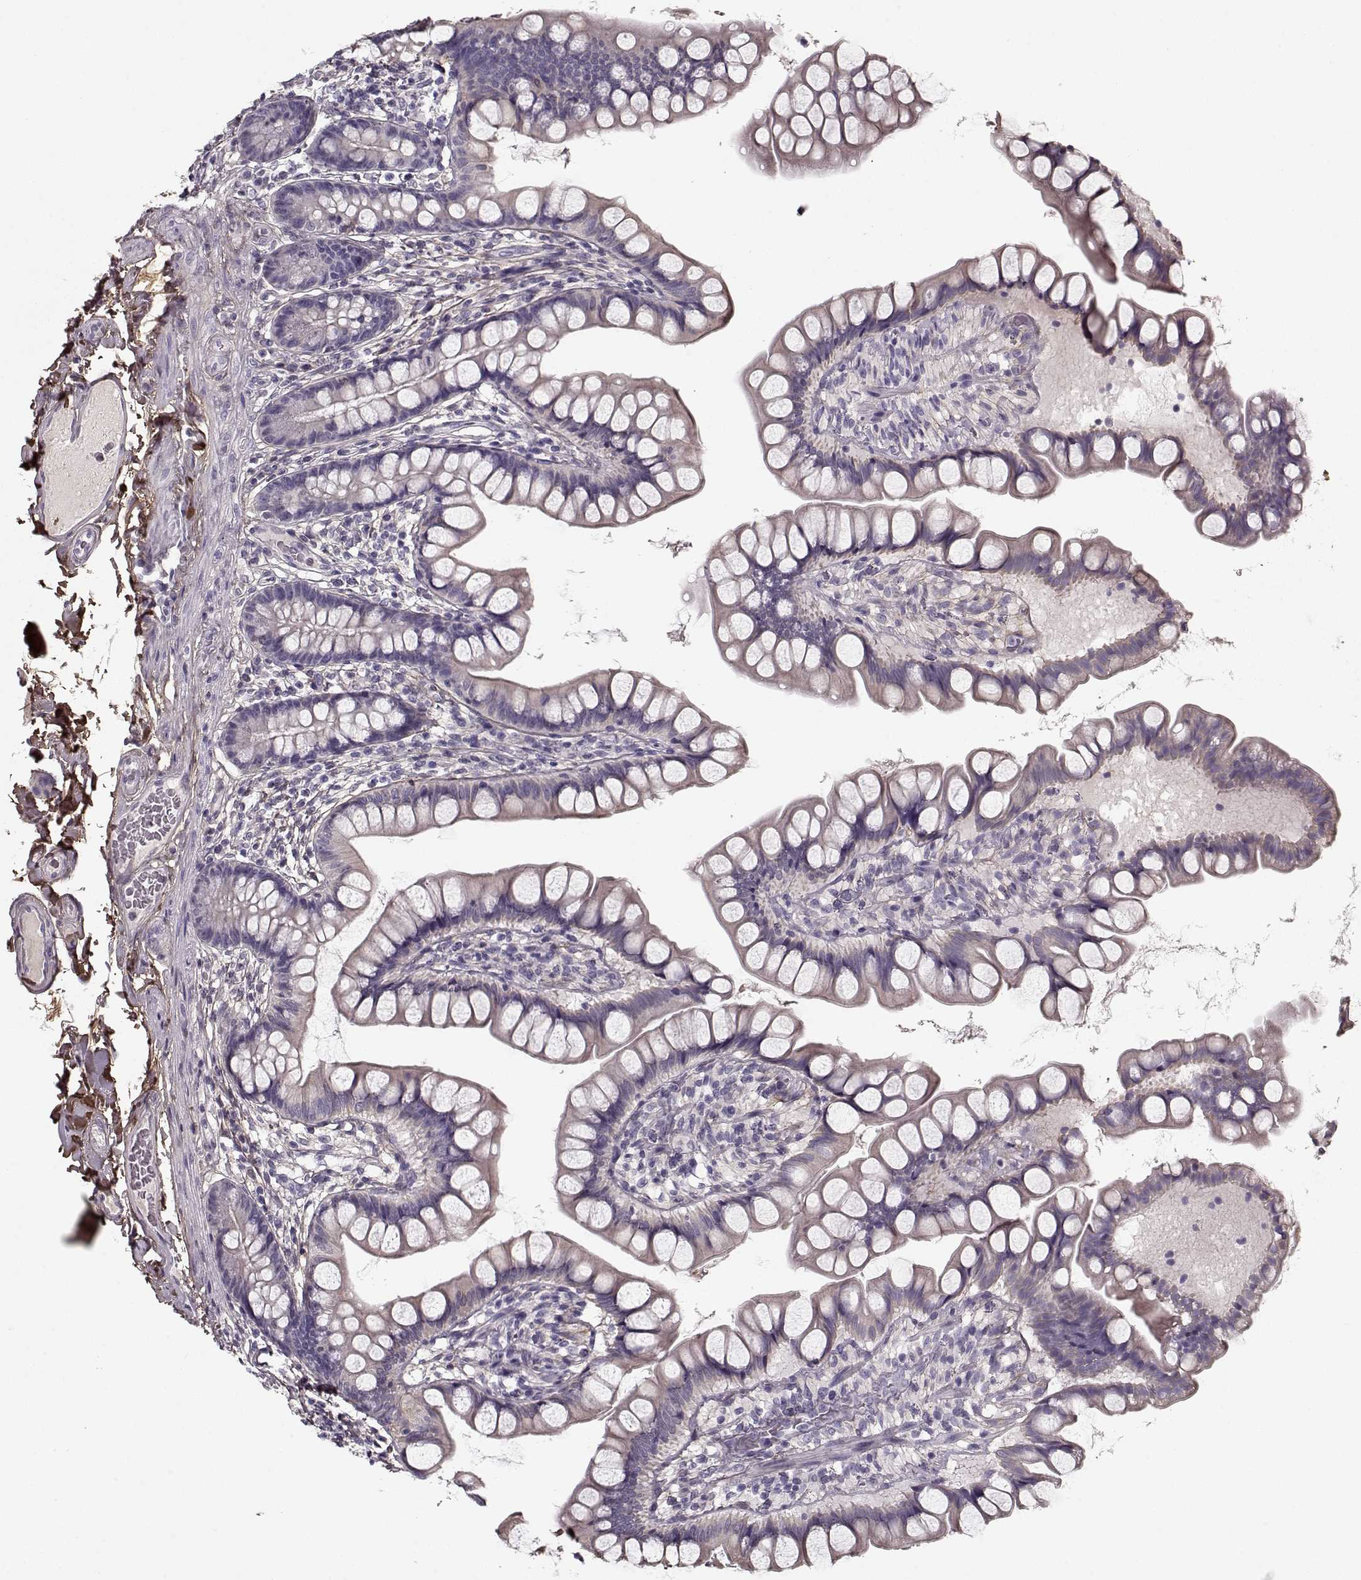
{"staining": {"intensity": "weak", "quantity": "25%-75%", "location": "cytoplasmic/membranous"}, "tissue": "small intestine", "cell_type": "Glandular cells", "image_type": "normal", "snomed": [{"axis": "morphology", "description": "Normal tissue, NOS"}, {"axis": "topography", "description": "Small intestine"}], "caption": "A micrograph showing weak cytoplasmic/membranous staining in approximately 25%-75% of glandular cells in benign small intestine, as visualized by brown immunohistochemical staining.", "gene": "LUM", "patient": {"sex": "male", "age": 70}}